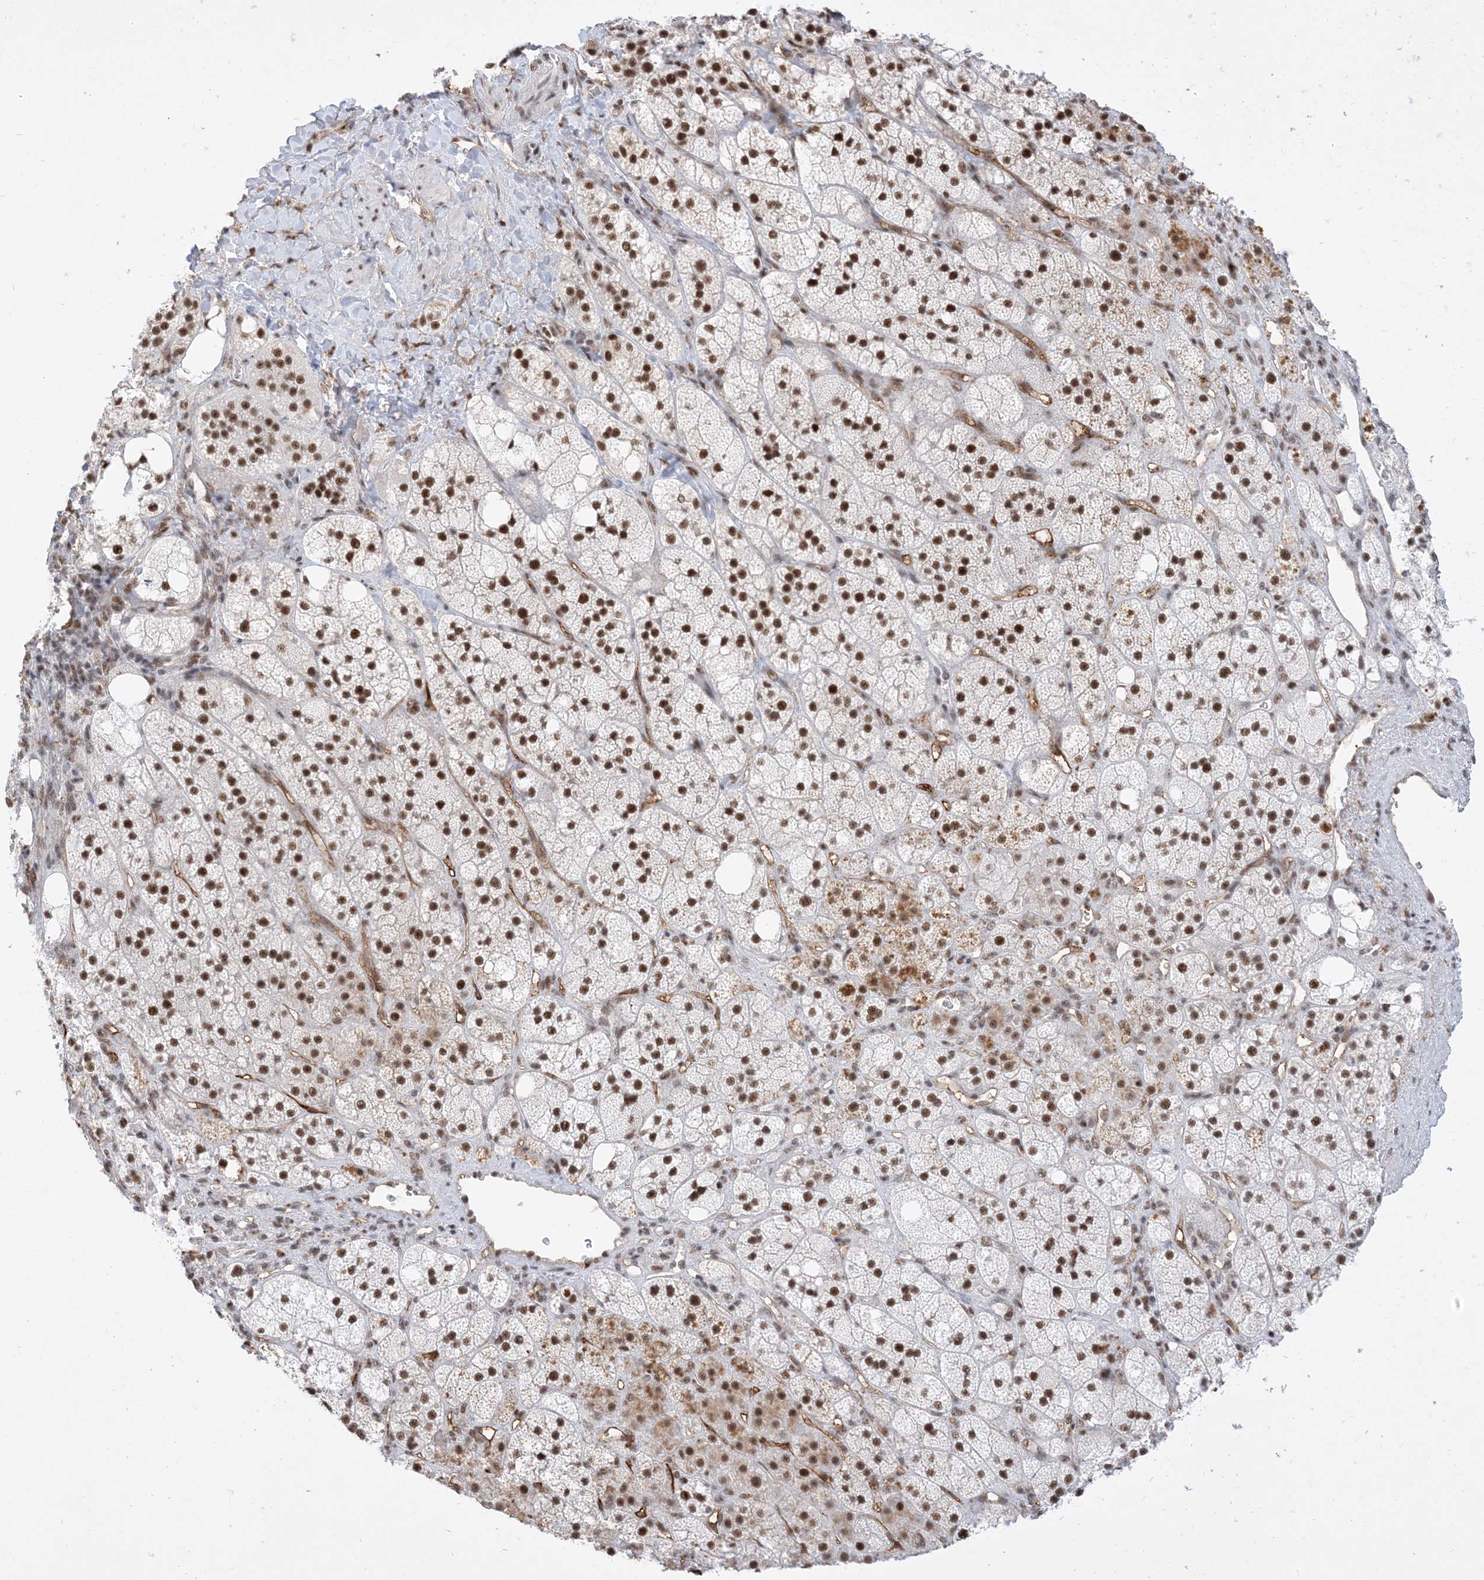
{"staining": {"intensity": "strong", "quantity": ">75%", "location": "cytoplasmic/membranous,nuclear"}, "tissue": "adrenal gland", "cell_type": "Glandular cells", "image_type": "normal", "snomed": [{"axis": "morphology", "description": "Normal tissue, NOS"}, {"axis": "topography", "description": "Adrenal gland"}], "caption": "A brown stain shows strong cytoplasmic/membranous,nuclear positivity of a protein in glandular cells of normal adrenal gland. Immunohistochemistry (ihc) stains the protein in brown and the nuclei are stained blue.", "gene": "SF3A3", "patient": {"sex": "male", "age": 61}}